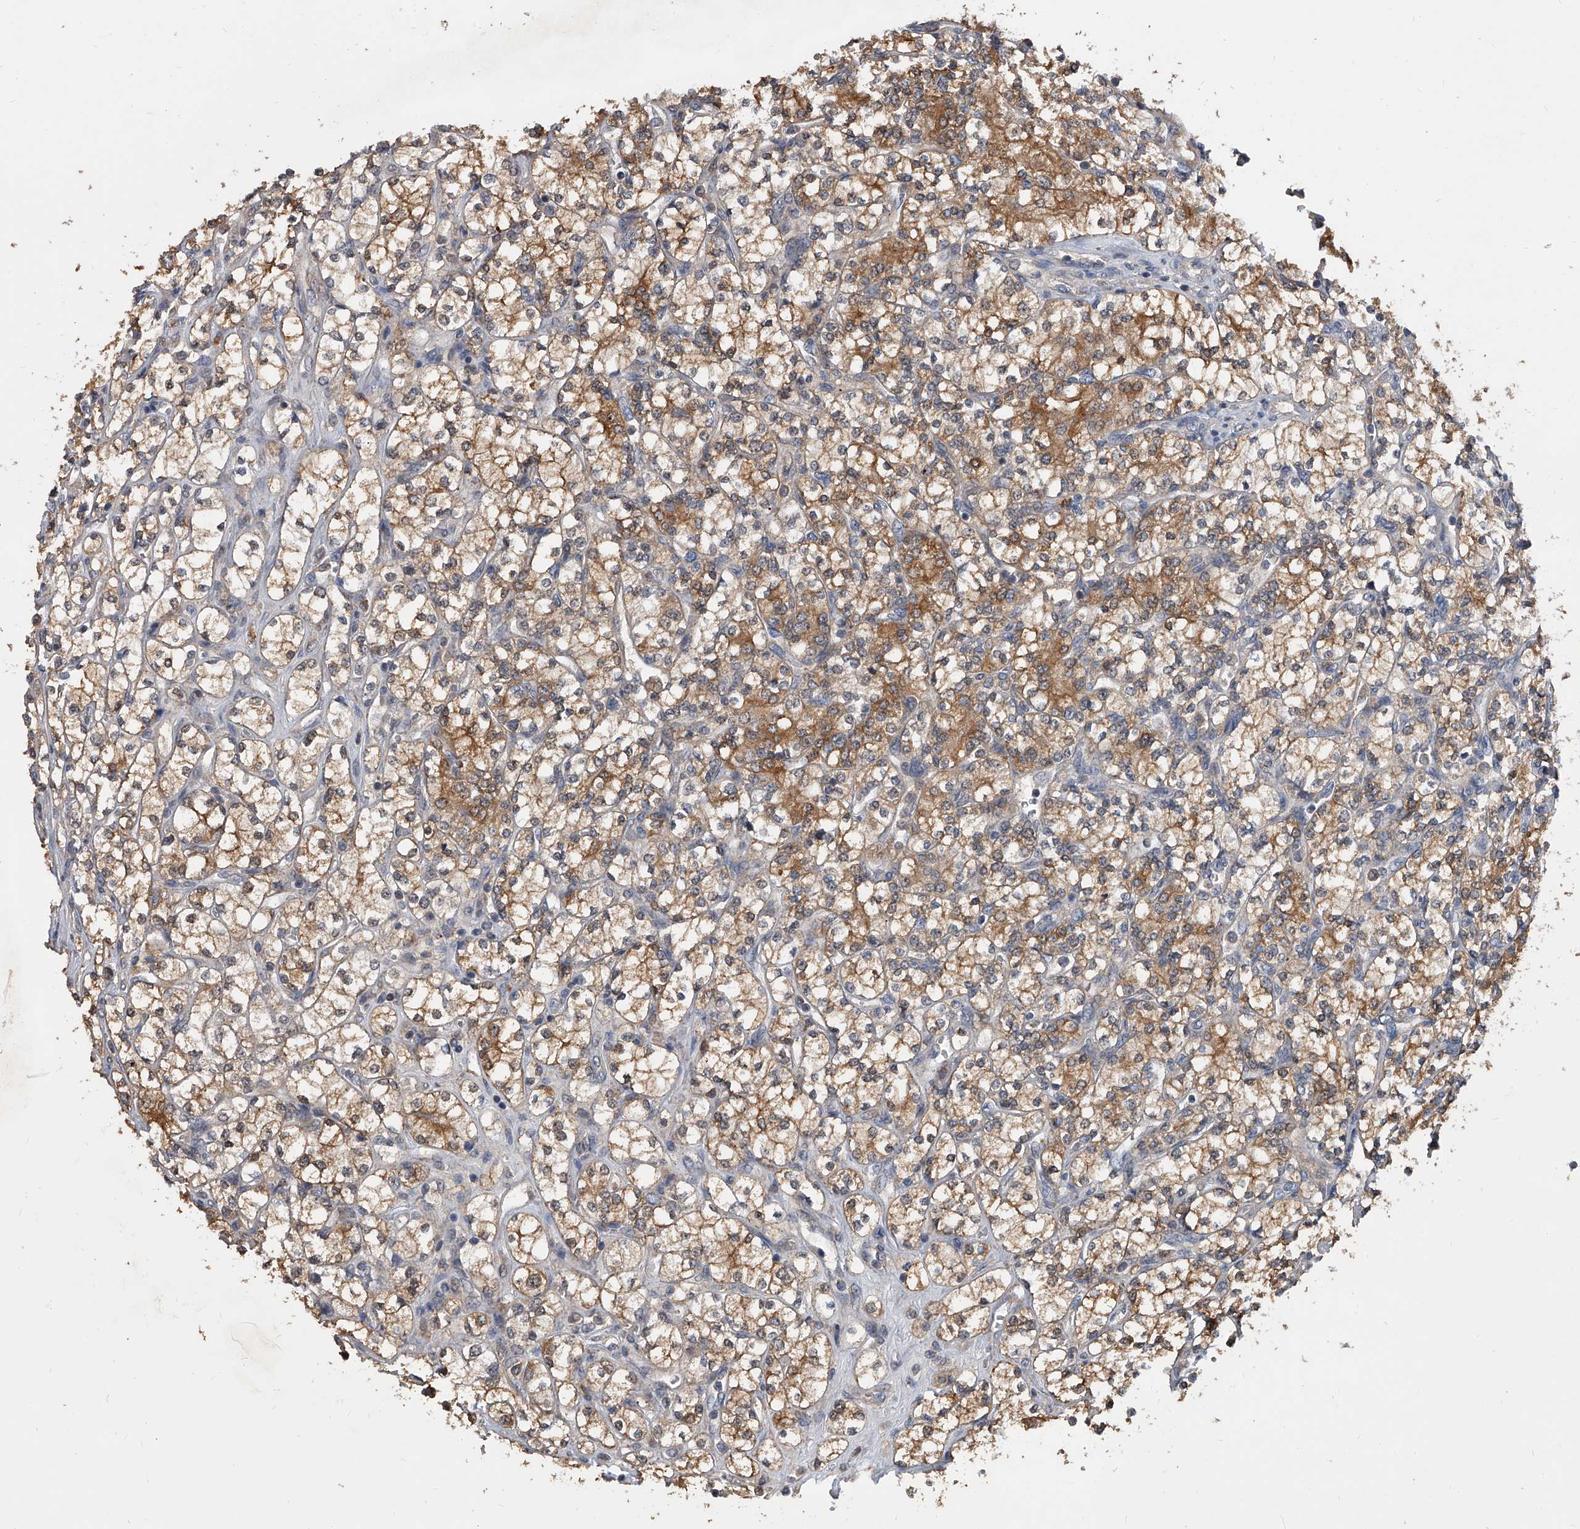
{"staining": {"intensity": "moderate", "quantity": ">75%", "location": "cytoplasmic/membranous"}, "tissue": "renal cancer", "cell_type": "Tumor cells", "image_type": "cancer", "snomed": [{"axis": "morphology", "description": "Adenocarcinoma, NOS"}, {"axis": "topography", "description": "Kidney"}], "caption": "Adenocarcinoma (renal) stained with a brown dye displays moderate cytoplasmic/membranous positive staining in about >75% of tumor cells.", "gene": "BHLHE23", "patient": {"sex": "male", "age": 77}}